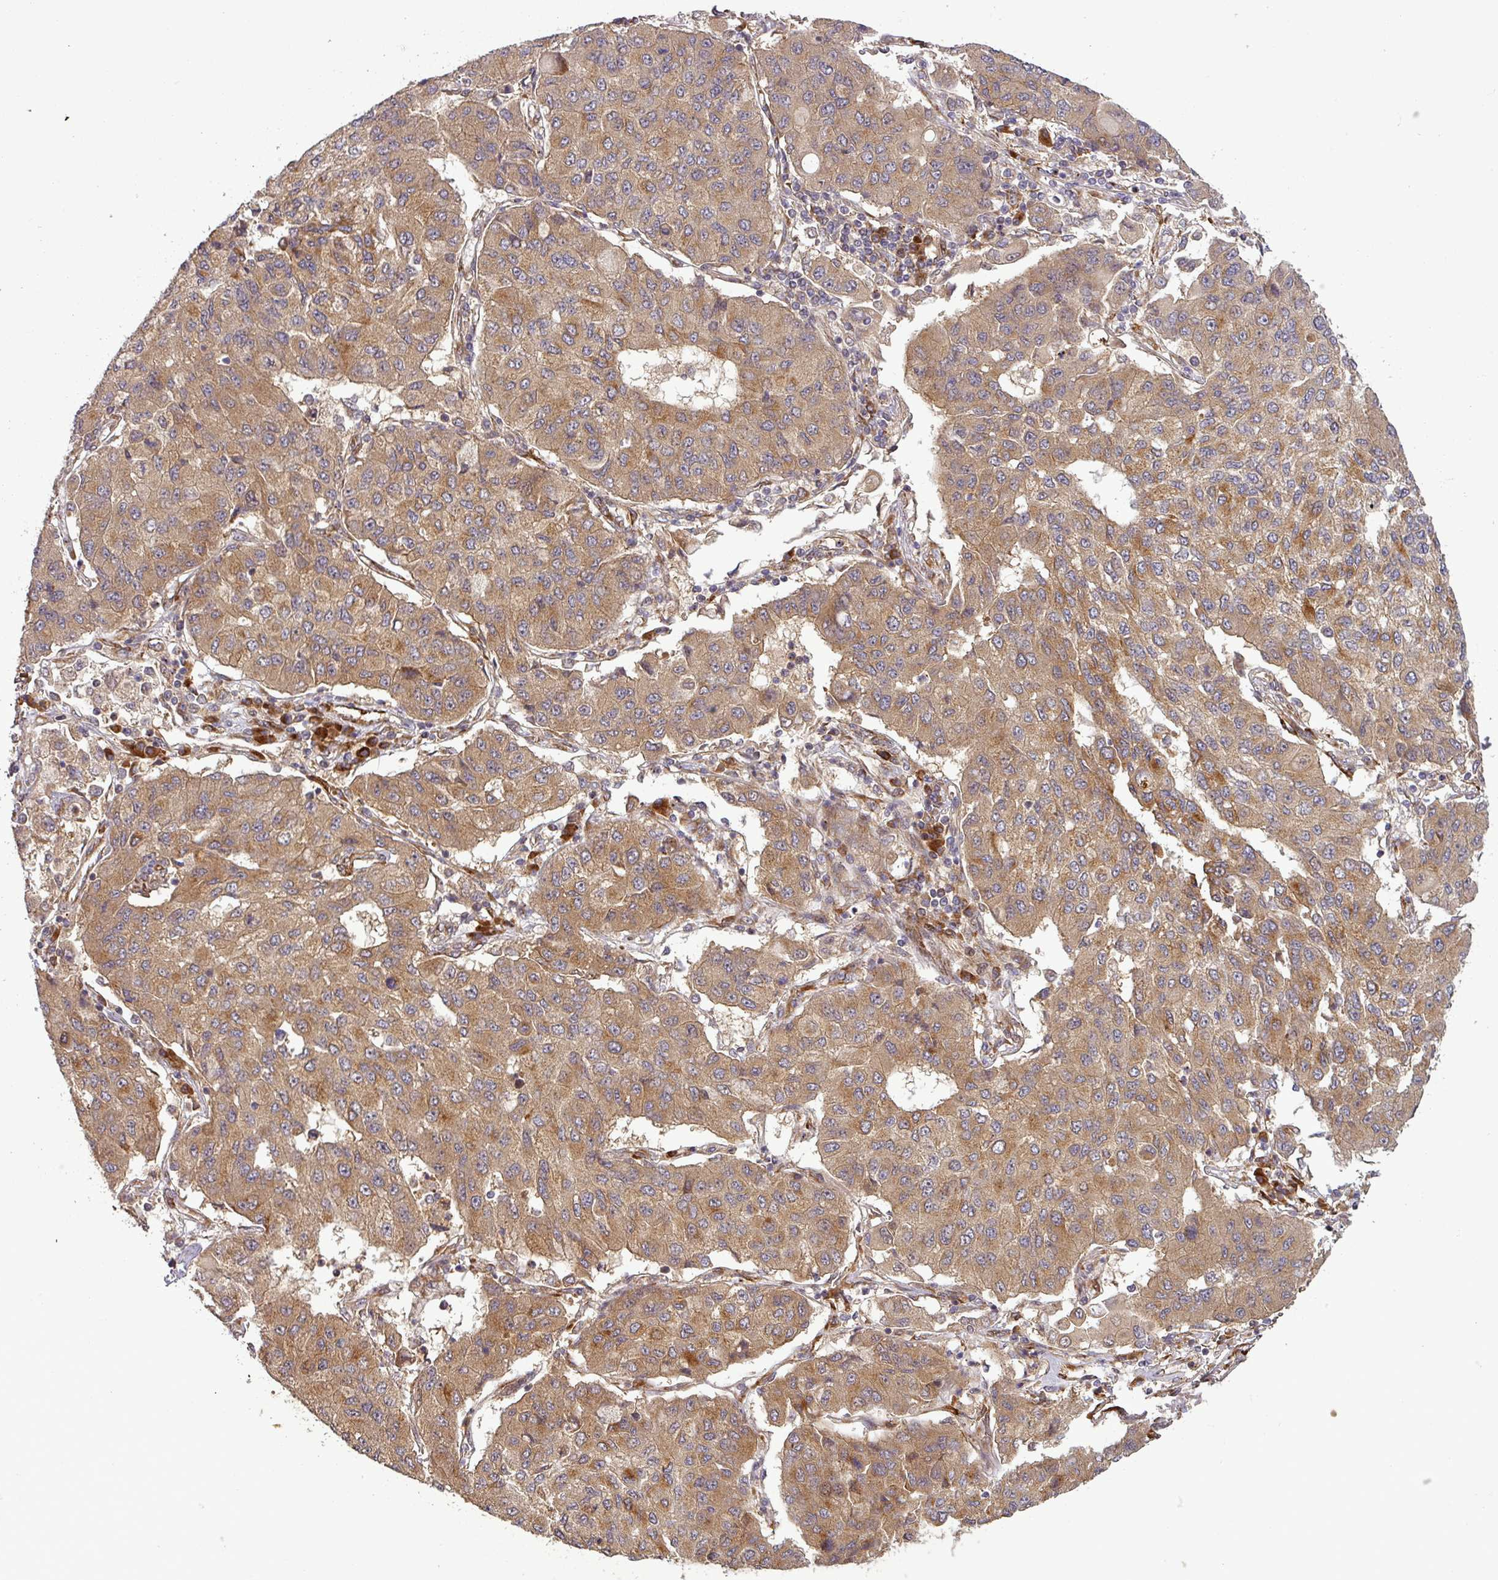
{"staining": {"intensity": "moderate", "quantity": ">75%", "location": "cytoplasmic/membranous"}, "tissue": "lung cancer", "cell_type": "Tumor cells", "image_type": "cancer", "snomed": [{"axis": "morphology", "description": "Squamous cell carcinoma, NOS"}, {"axis": "topography", "description": "Lung"}], "caption": "Protein expression analysis of squamous cell carcinoma (lung) exhibits moderate cytoplasmic/membranous positivity in about >75% of tumor cells. (DAB IHC with brightfield microscopy, high magnification).", "gene": "ART1", "patient": {"sex": "male", "age": 74}}